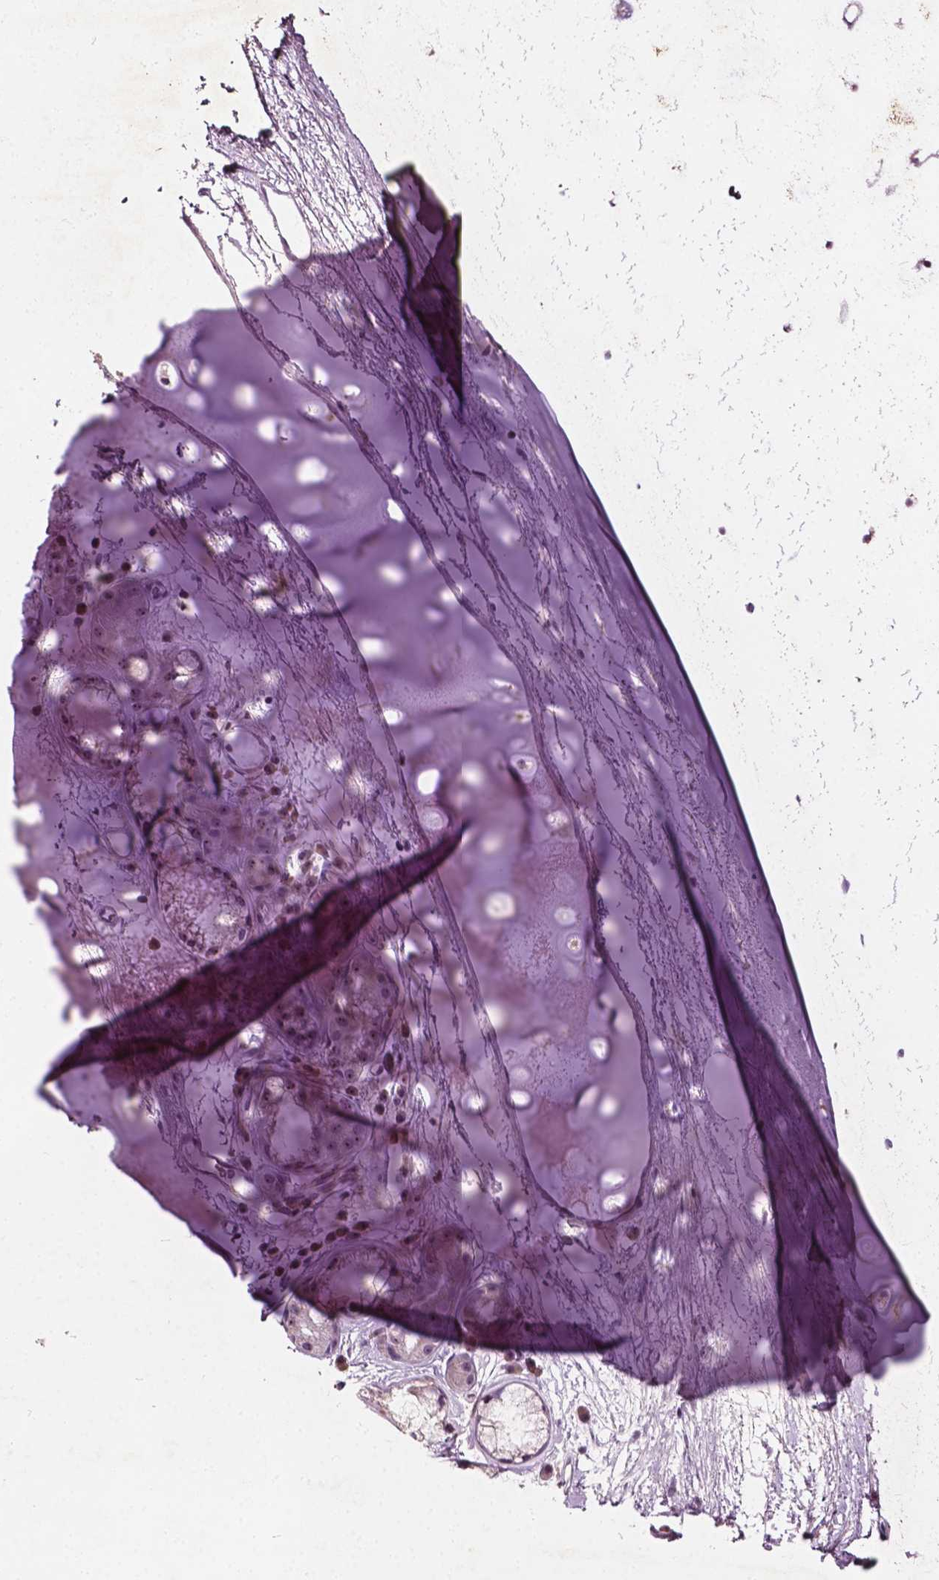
{"staining": {"intensity": "negative", "quantity": "none", "location": "none"}, "tissue": "soft tissue", "cell_type": "Chondrocytes", "image_type": "normal", "snomed": [{"axis": "morphology", "description": "Normal tissue, NOS"}, {"axis": "topography", "description": "Cartilage tissue"}, {"axis": "topography", "description": "Bronchus"}], "caption": "This is an immunohistochemistry image of benign human soft tissue. There is no positivity in chondrocytes.", "gene": "ODF3L2", "patient": {"sex": "male", "age": 58}}